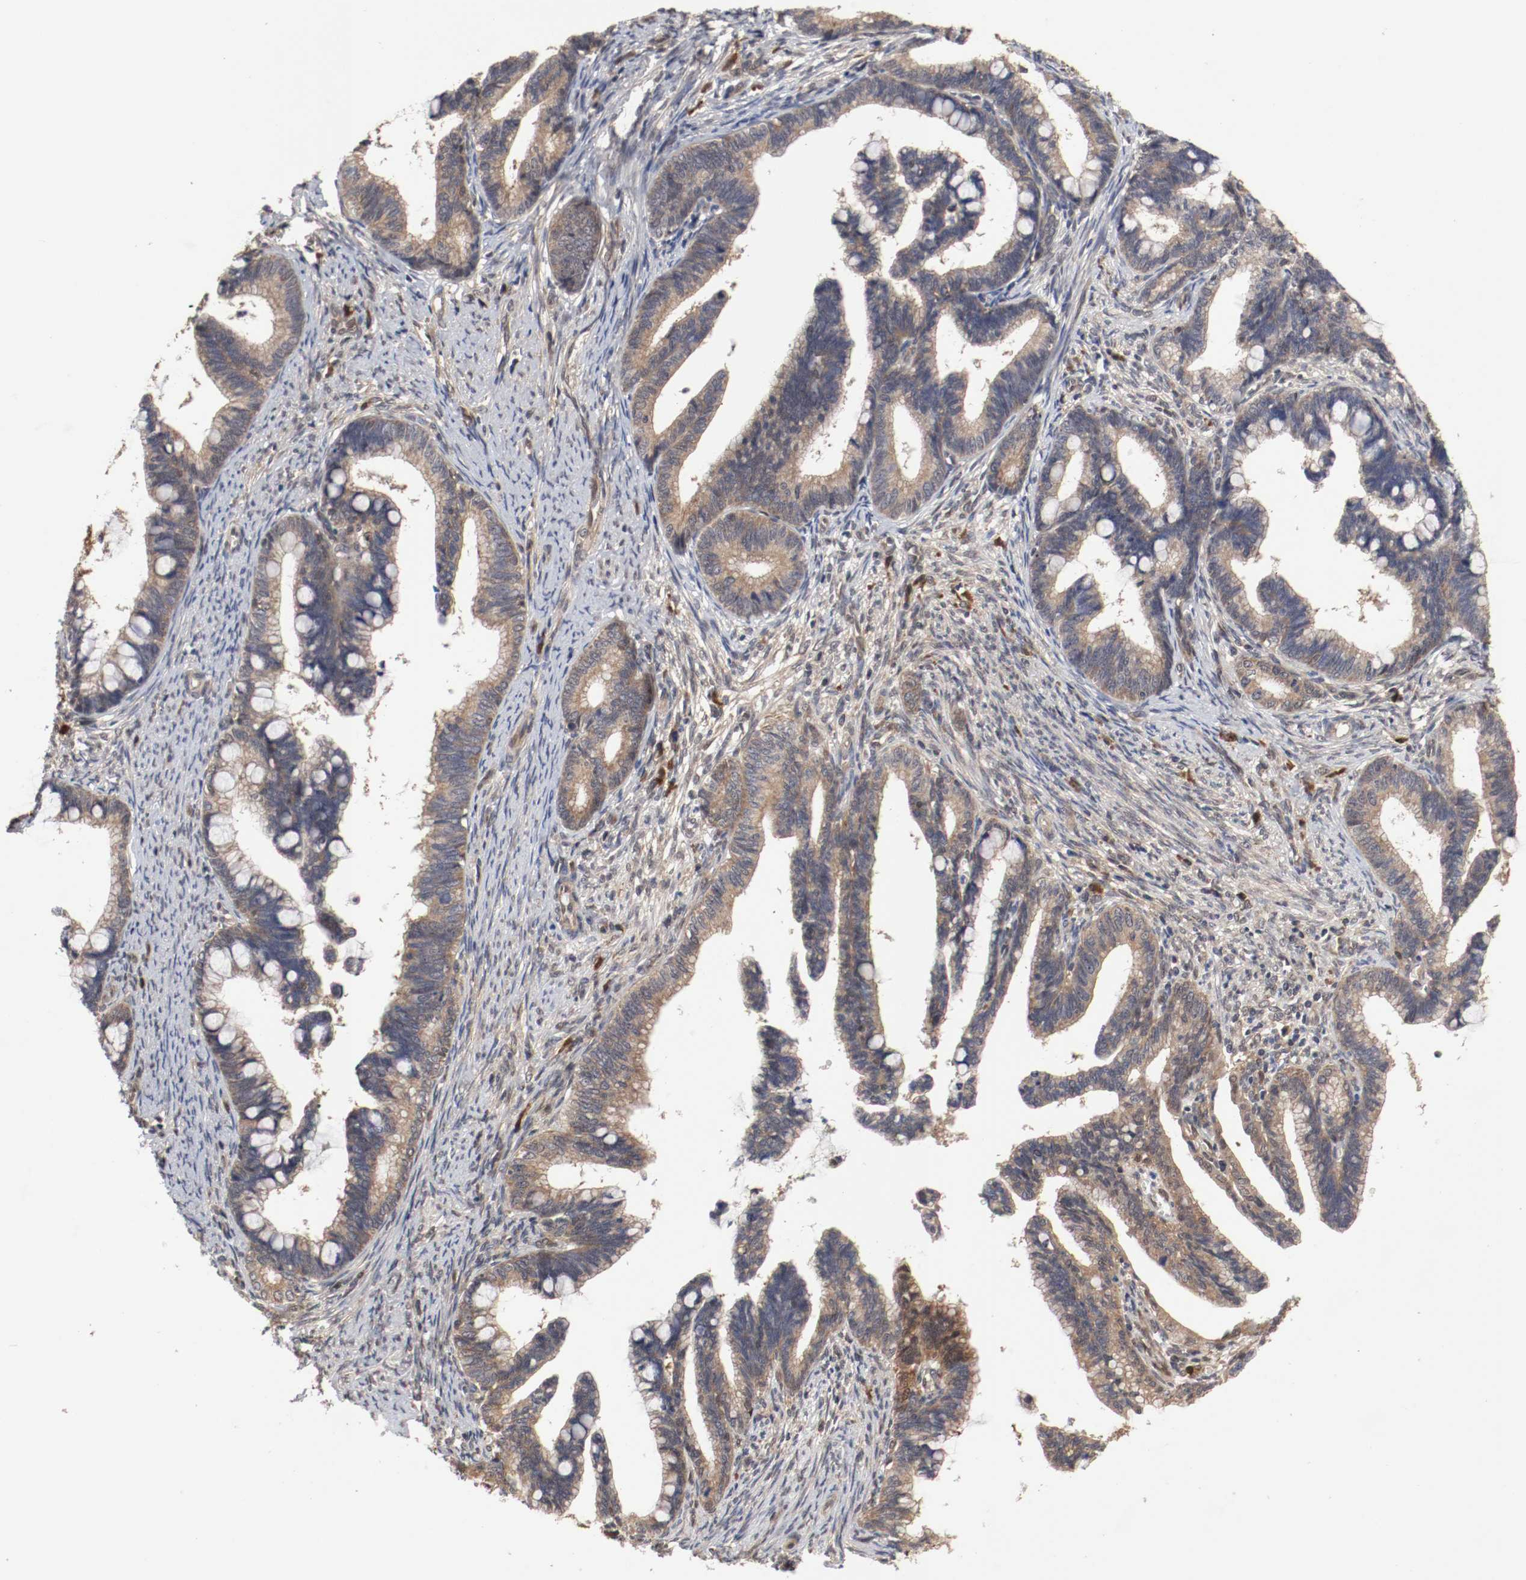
{"staining": {"intensity": "moderate", "quantity": ">75%", "location": "cytoplasmic/membranous"}, "tissue": "cervical cancer", "cell_type": "Tumor cells", "image_type": "cancer", "snomed": [{"axis": "morphology", "description": "Adenocarcinoma, NOS"}, {"axis": "topography", "description": "Cervix"}], "caption": "Cervical cancer stained with a protein marker displays moderate staining in tumor cells.", "gene": "AFG3L2", "patient": {"sex": "female", "age": 36}}